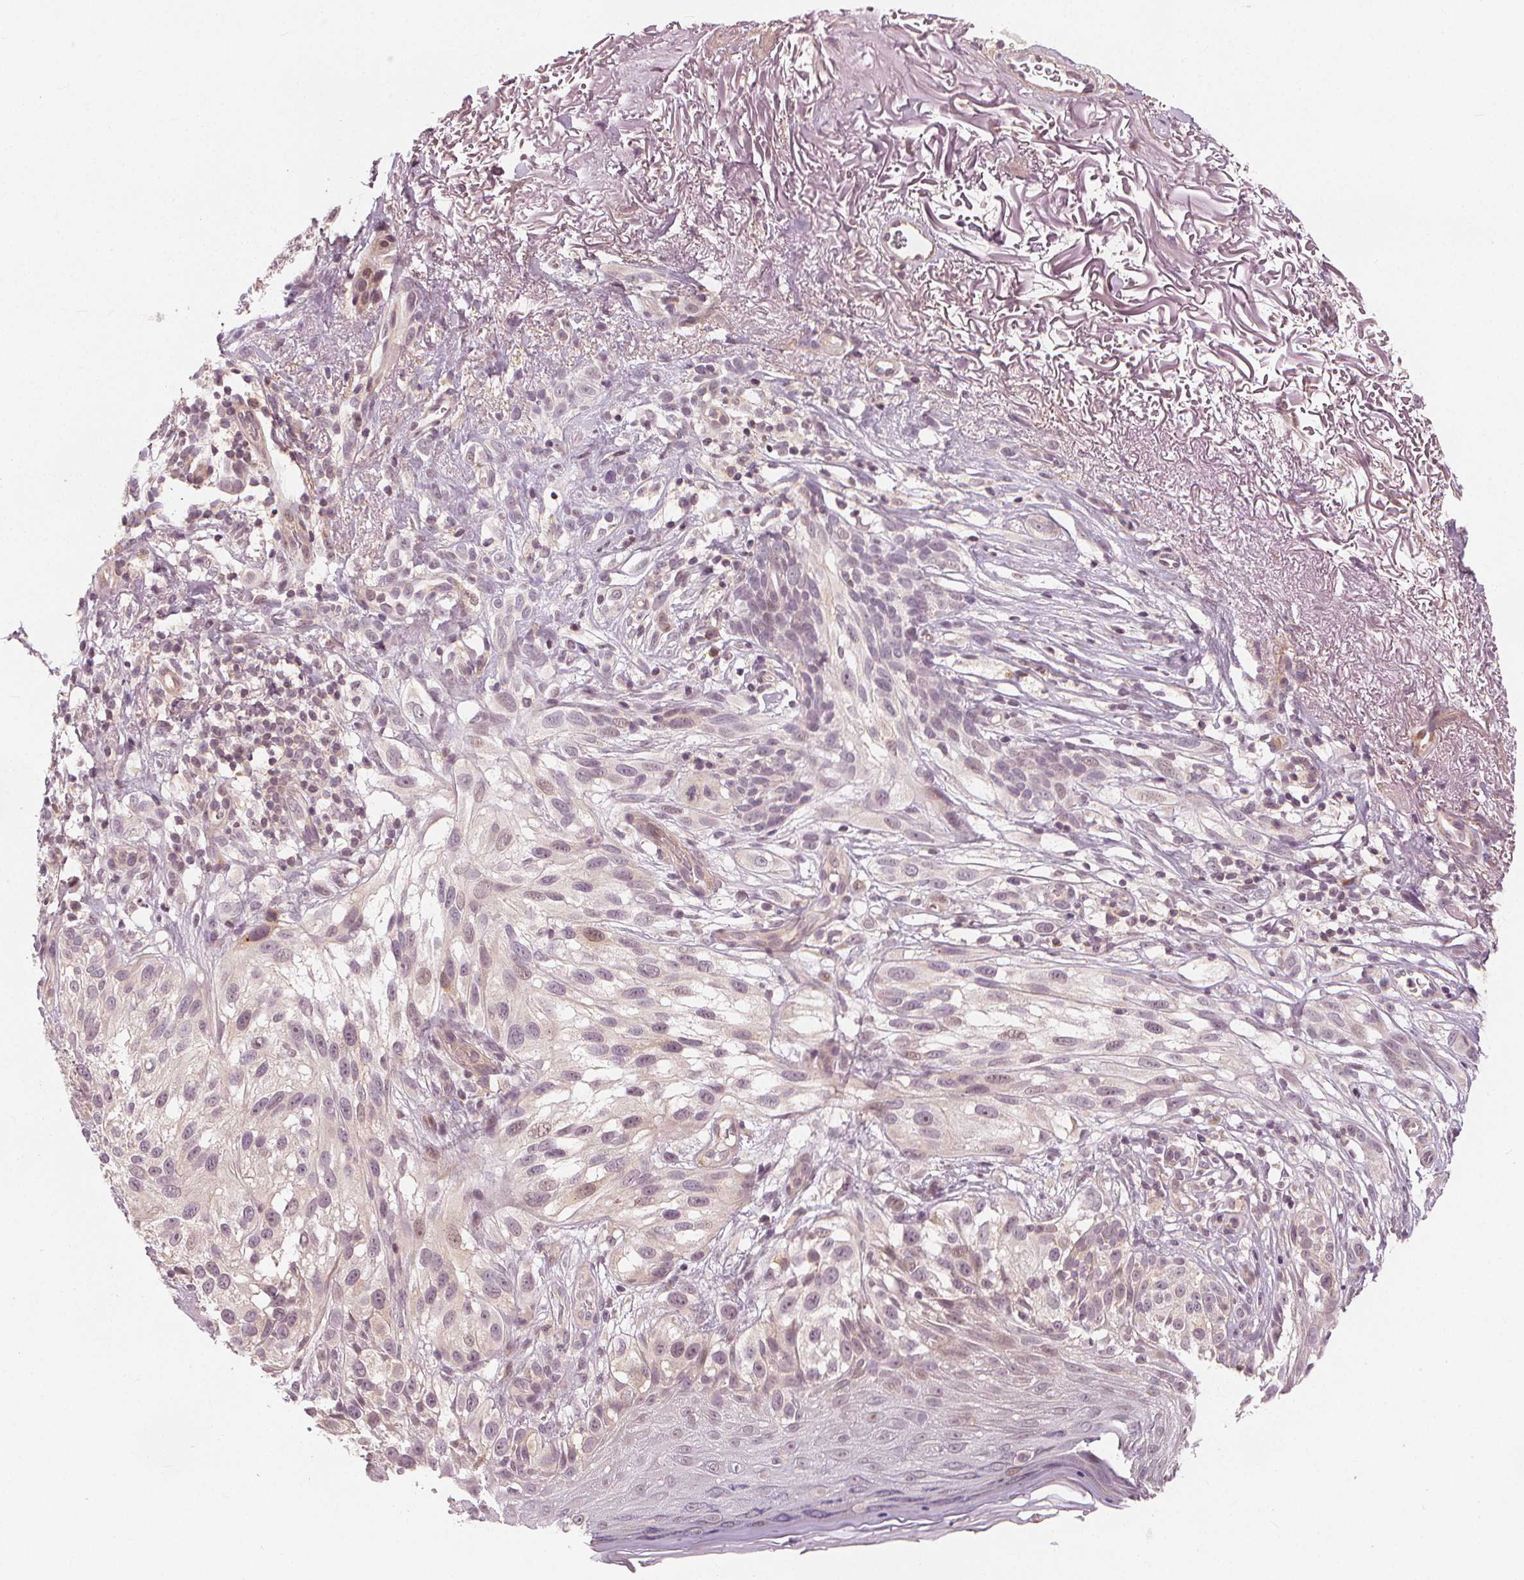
{"staining": {"intensity": "negative", "quantity": "none", "location": "none"}, "tissue": "melanoma", "cell_type": "Tumor cells", "image_type": "cancer", "snomed": [{"axis": "morphology", "description": "Malignant melanoma, NOS"}, {"axis": "topography", "description": "Skin"}], "caption": "The immunohistochemistry image has no significant staining in tumor cells of malignant melanoma tissue.", "gene": "SLC34A1", "patient": {"sex": "female", "age": 86}}